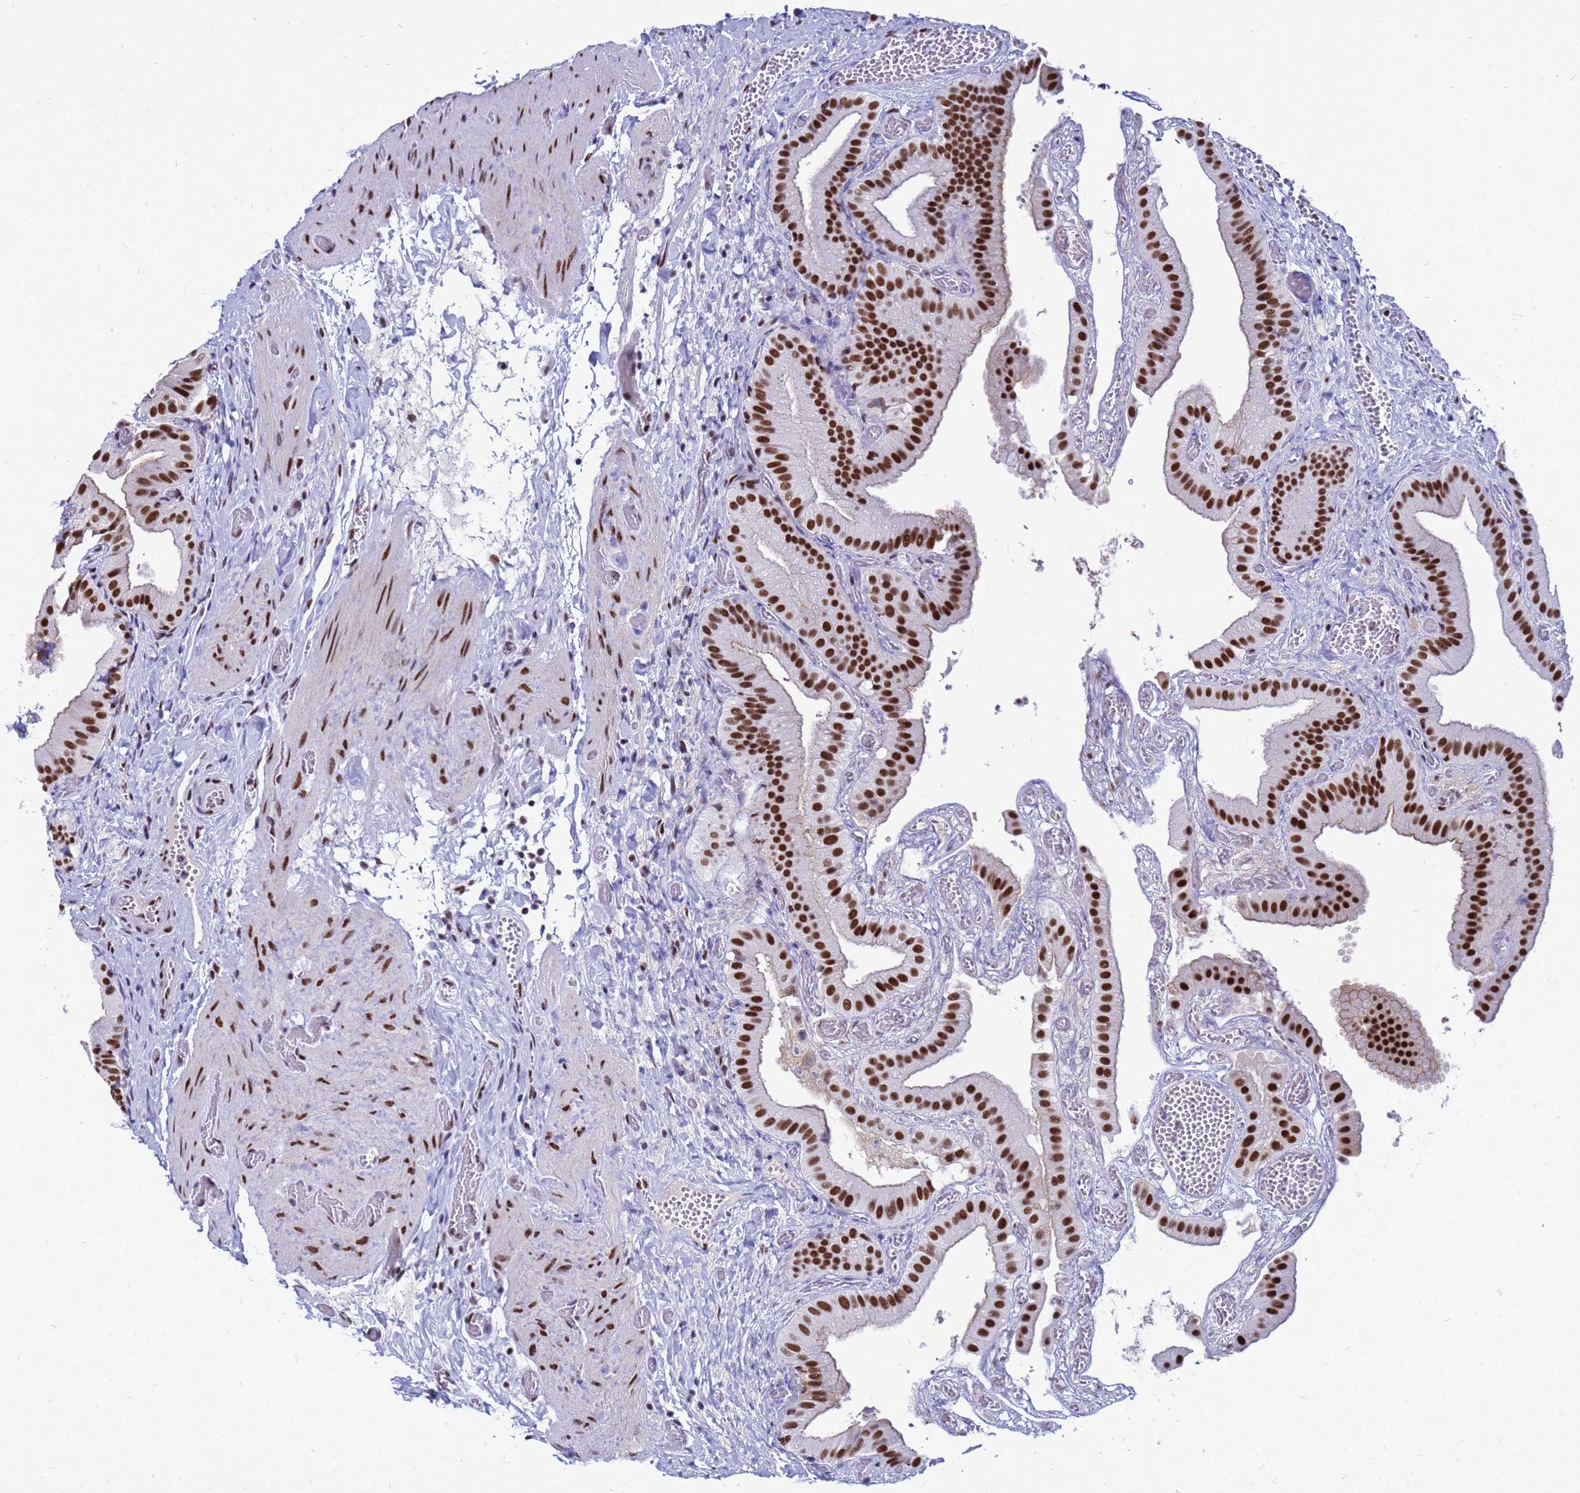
{"staining": {"intensity": "strong", "quantity": ">75%", "location": "nuclear"}, "tissue": "gallbladder", "cell_type": "Glandular cells", "image_type": "normal", "snomed": [{"axis": "morphology", "description": "Normal tissue, NOS"}, {"axis": "topography", "description": "Gallbladder"}], "caption": "Glandular cells demonstrate high levels of strong nuclear expression in approximately >75% of cells in benign gallbladder.", "gene": "SART3", "patient": {"sex": "female", "age": 64}}